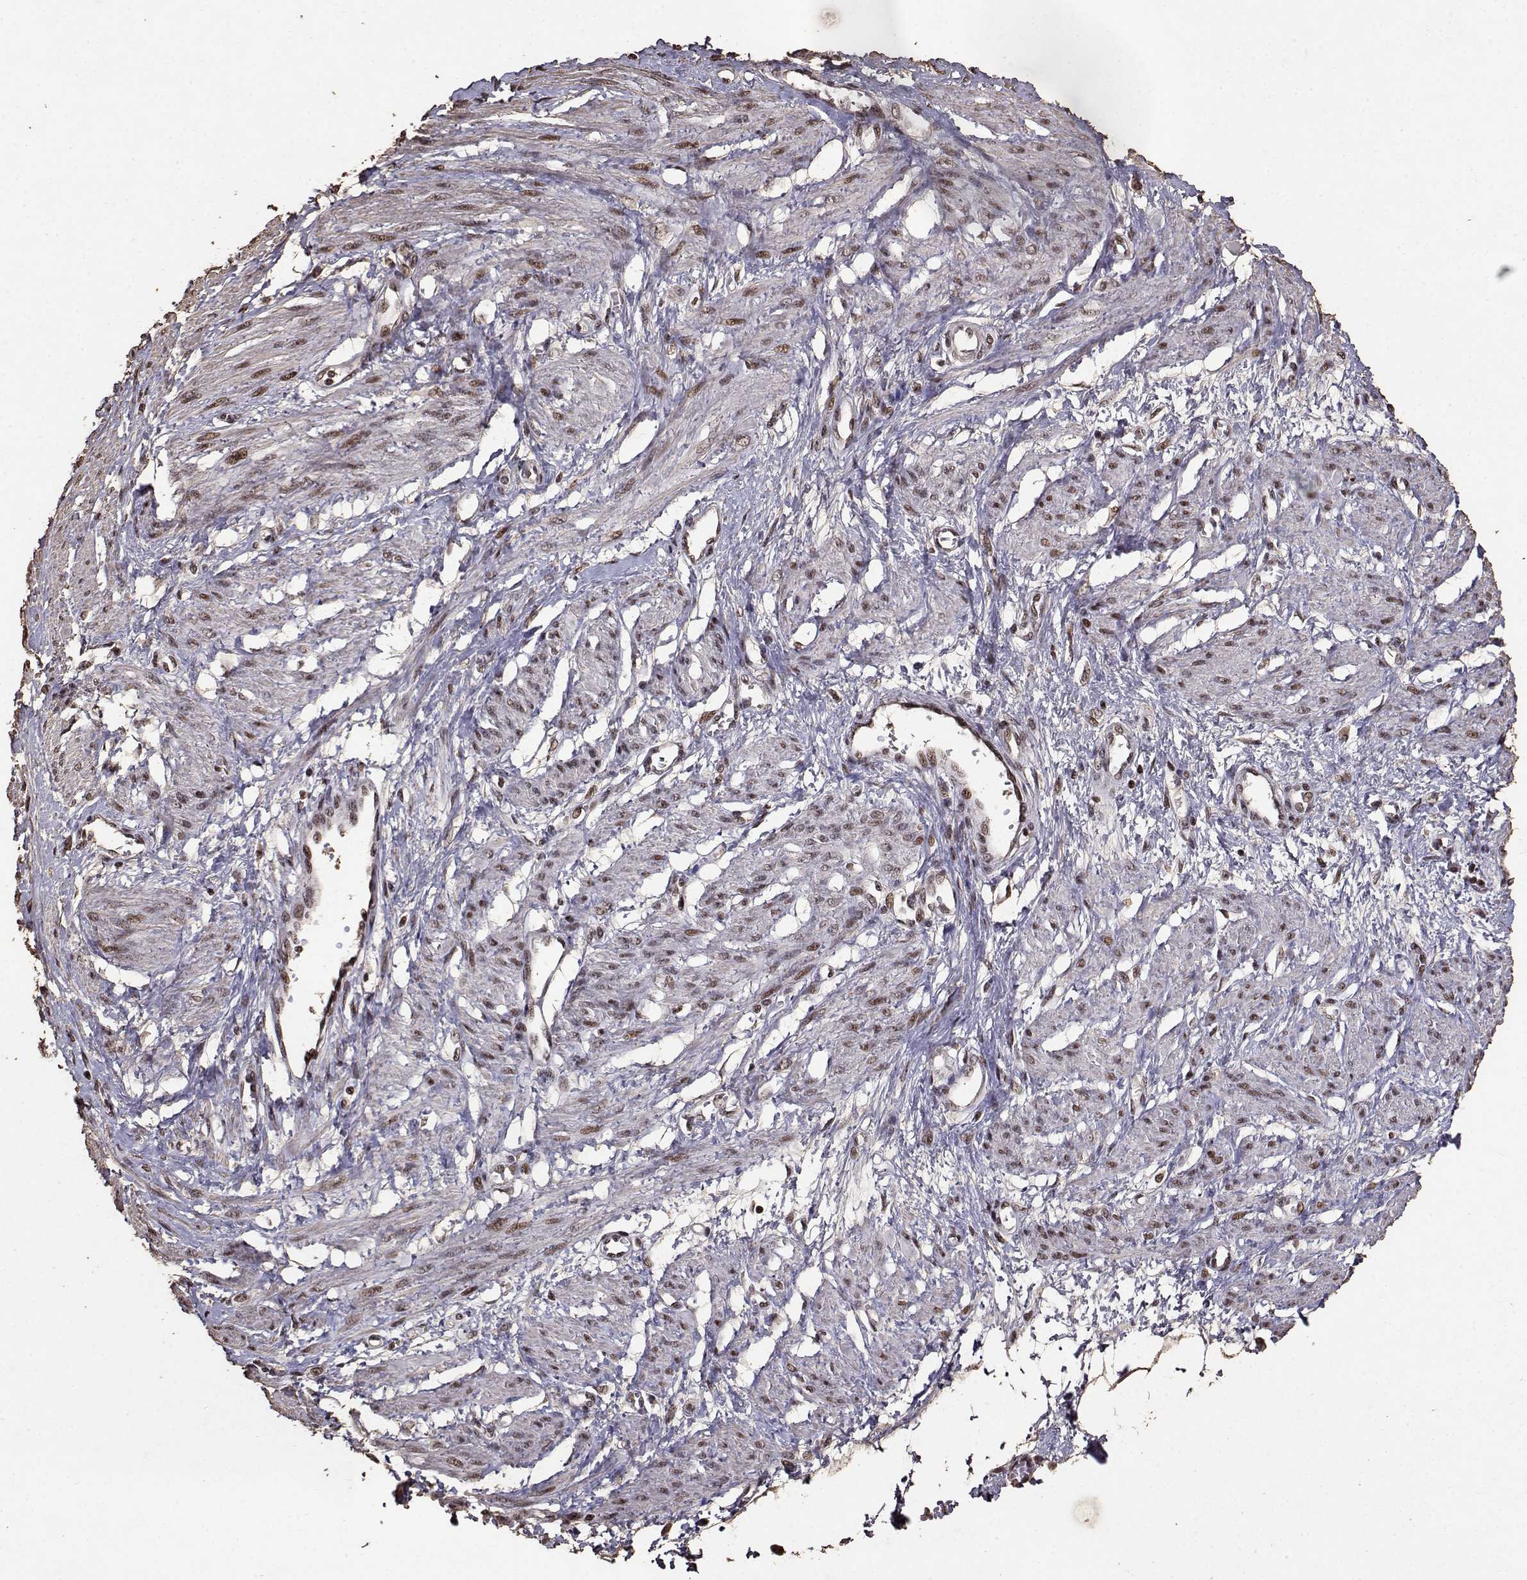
{"staining": {"intensity": "moderate", "quantity": ">75%", "location": "nuclear"}, "tissue": "smooth muscle", "cell_type": "Smooth muscle cells", "image_type": "normal", "snomed": [{"axis": "morphology", "description": "Normal tissue, NOS"}, {"axis": "topography", "description": "Smooth muscle"}, {"axis": "topography", "description": "Uterus"}], "caption": "Human smooth muscle stained with a brown dye exhibits moderate nuclear positive positivity in approximately >75% of smooth muscle cells.", "gene": "TOE1", "patient": {"sex": "female", "age": 39}}